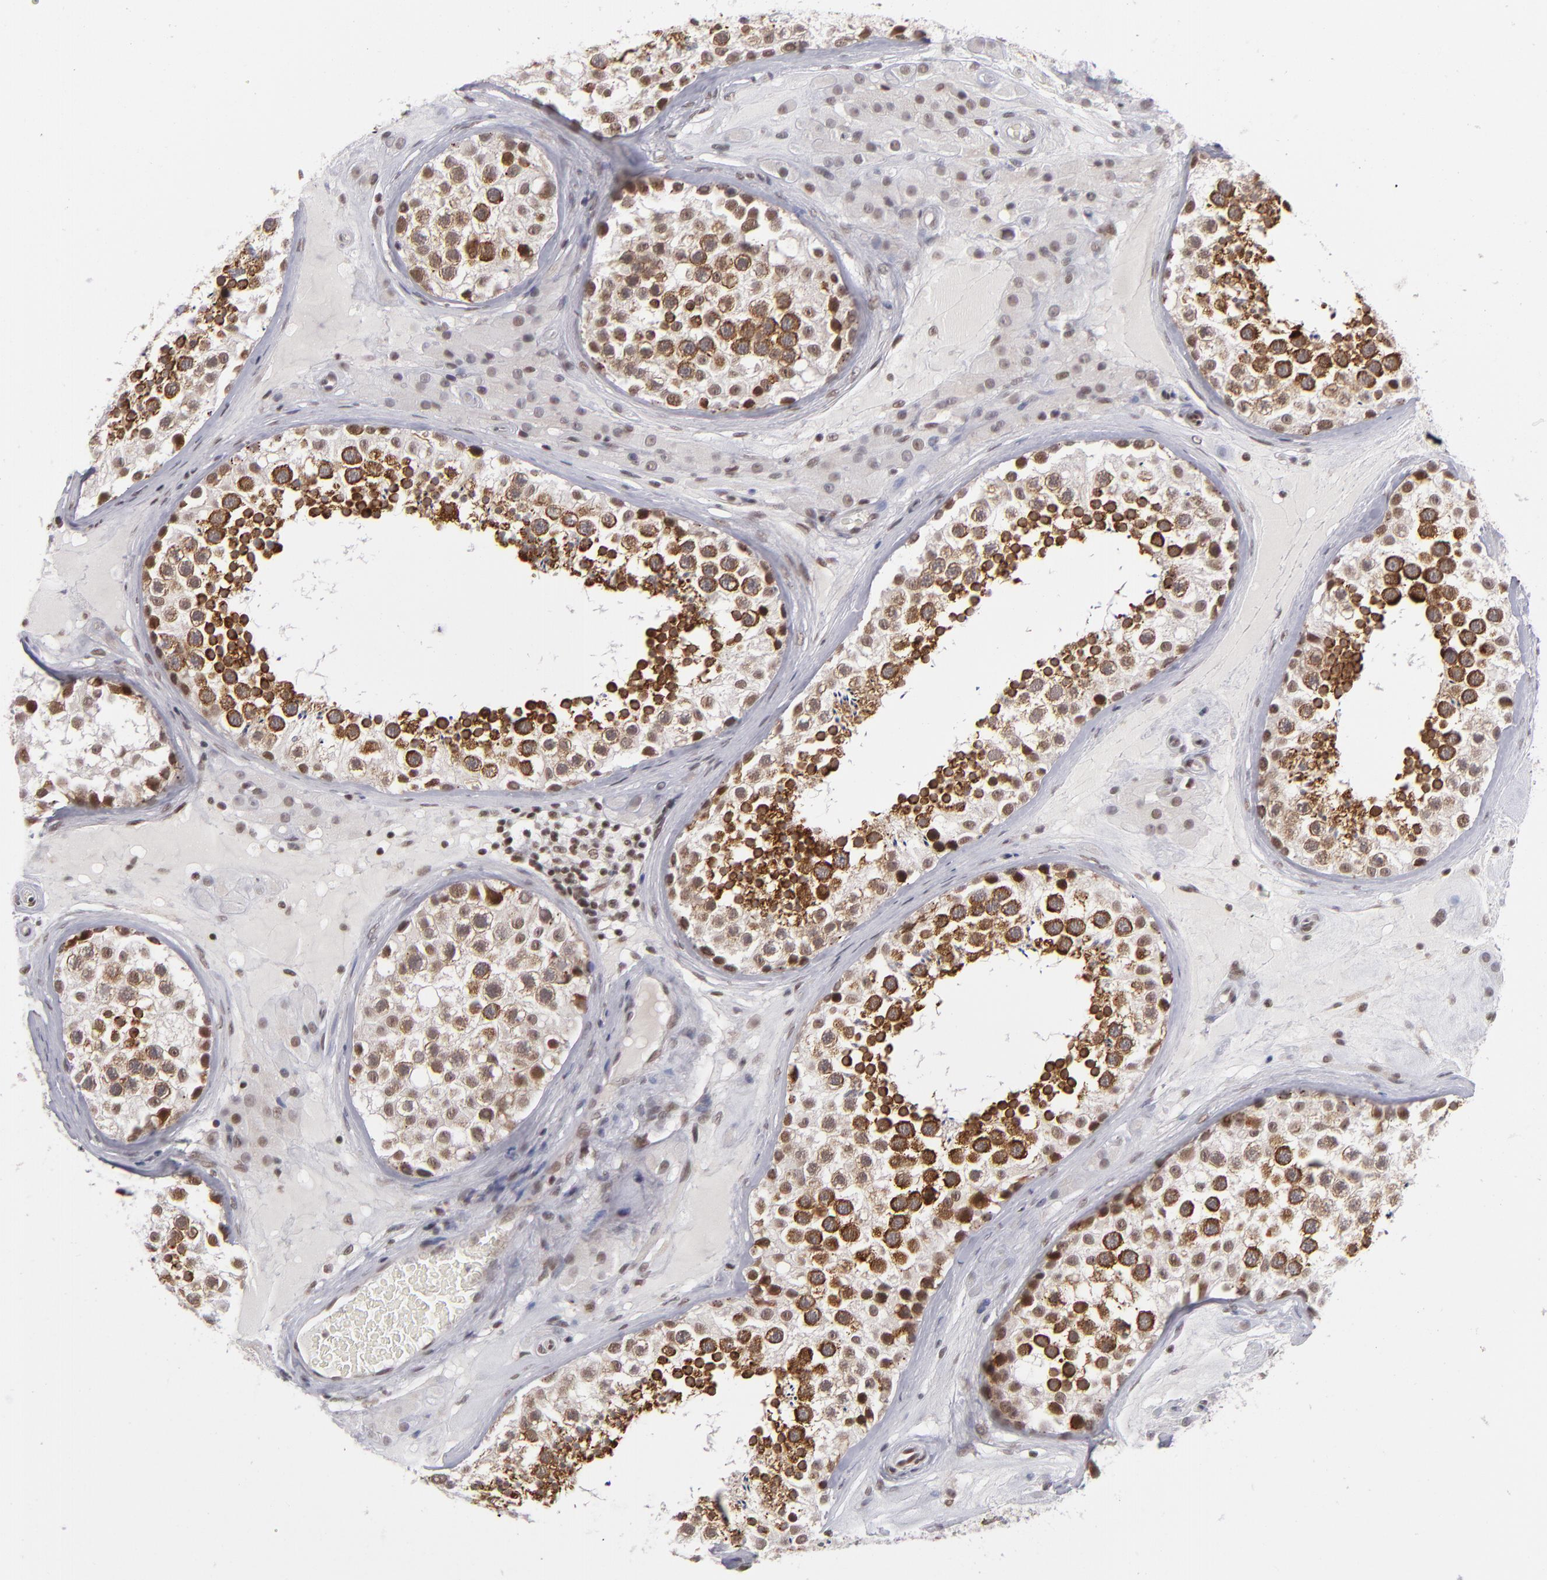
{"staining": {"intensity": "strong", "quantity": "25%-75%", "location": "cytoplasmic/membranous"}, "tissue": "testis", "cell_type": "Cells in seminiferous ducts", "image_type": "normal", "snomed": [{"axis": "morphology", "description": "Normal tissue, NOS"}, {"axis": "topography", "description": "Testis"}], "caption": "DAB (3,3'-diaminobenzidine) immunohistochemical staining of benign human testis shows strong cytoplasmic/membranous protein positivity in approximately 25%-75% of cells in seminiferous ducts.", "gene": "MLLT3", "patient": {"sex": "male", "age": 46}}